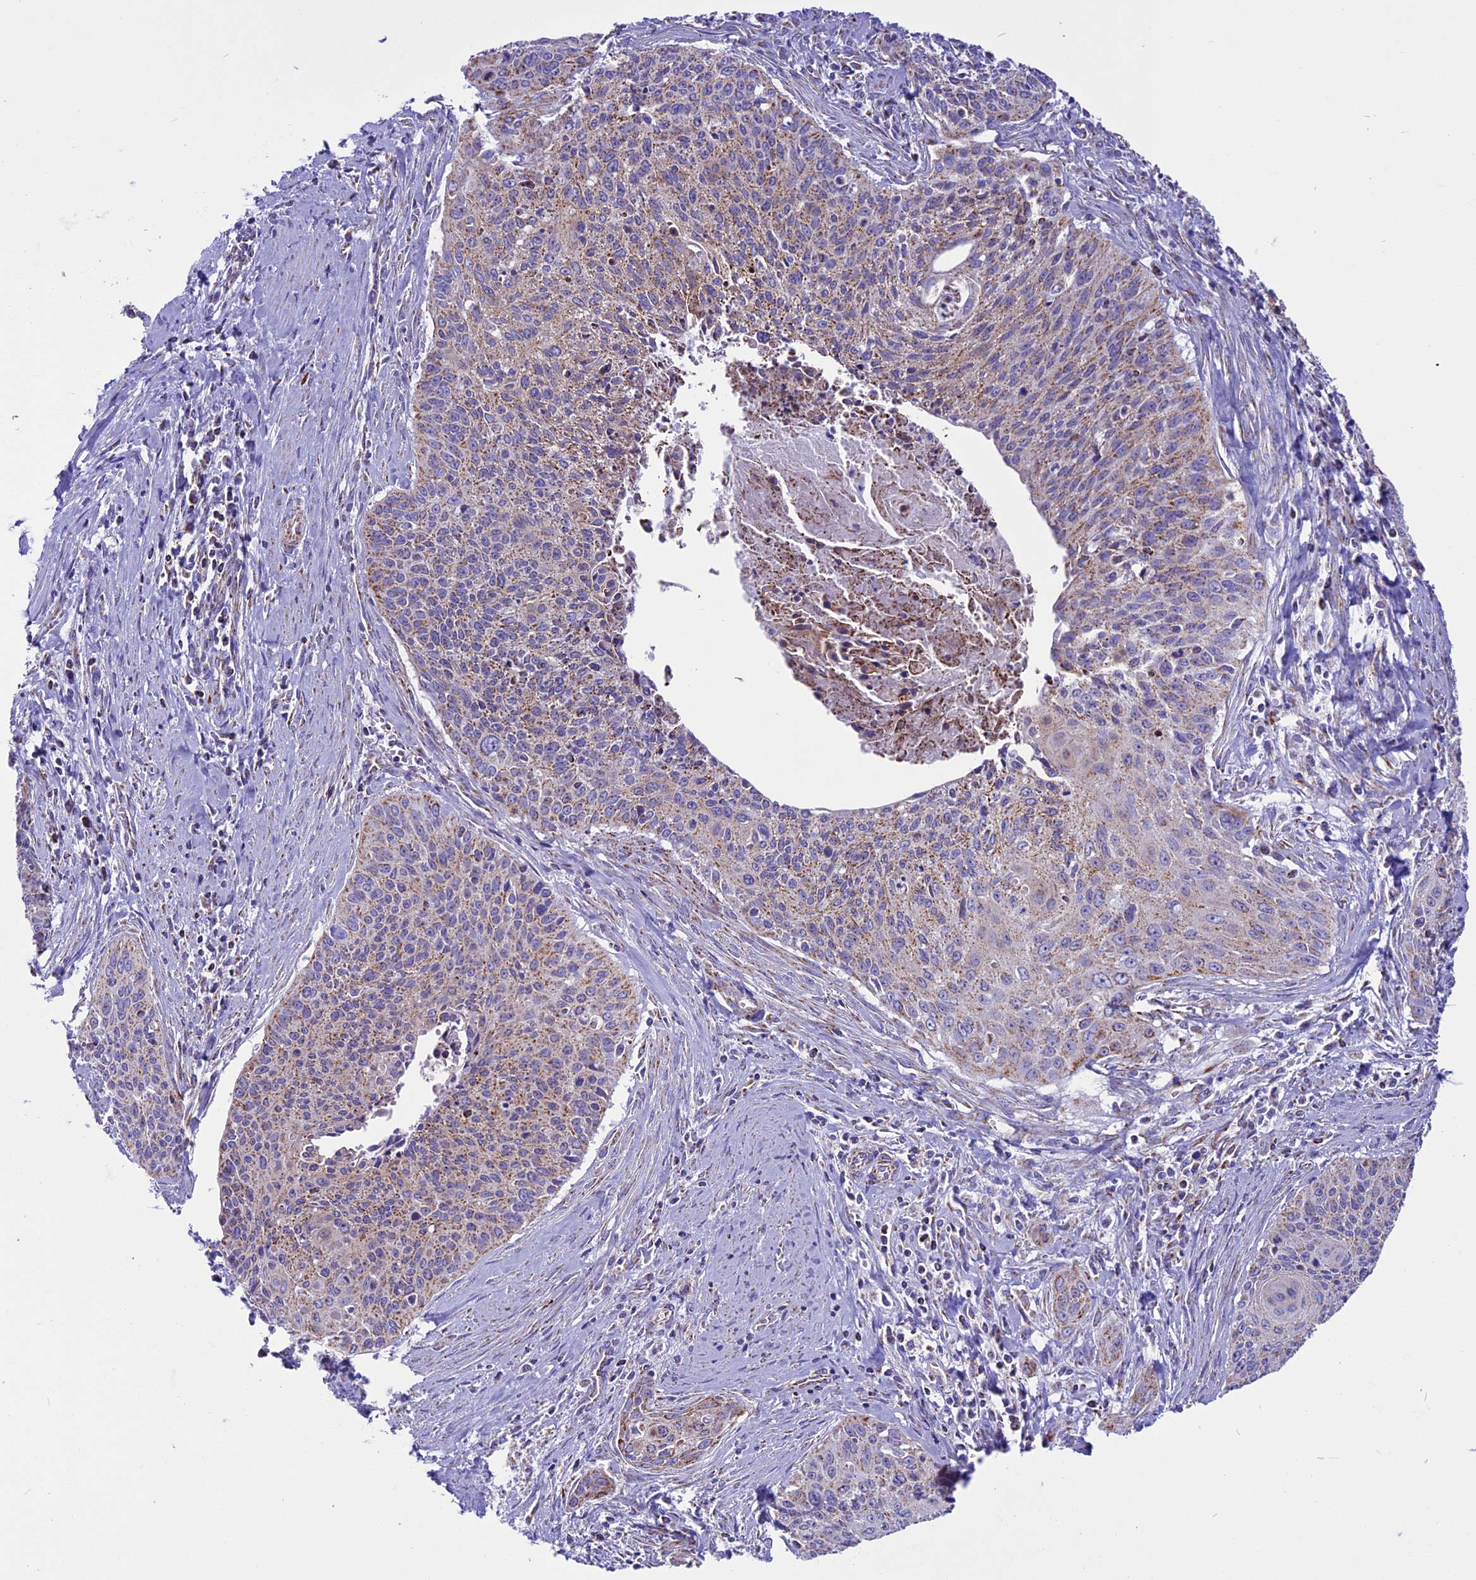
{"staining": {"intensity": "moderate", "quantity": "<25%", "location": "cytoplasmic/membranous"}, "tissue": "cervical cancer", "cell_type": "Tumor cells", "image_type": "cancer", "snomed": [{"axis": "morphology", "description": "Squamous cell carcinoma, NOS"}, {"axis": "topography", "description": "Cervix"}], "caption": "Immunohistochemical staining of human cervical squamous cell carcinoma exhibits low levels of moderate cytoplasmic/membranous expression in about <25% of tumor cells.", "gene": "ICA1L", "patient": {"sex": "female", "age": 55}}